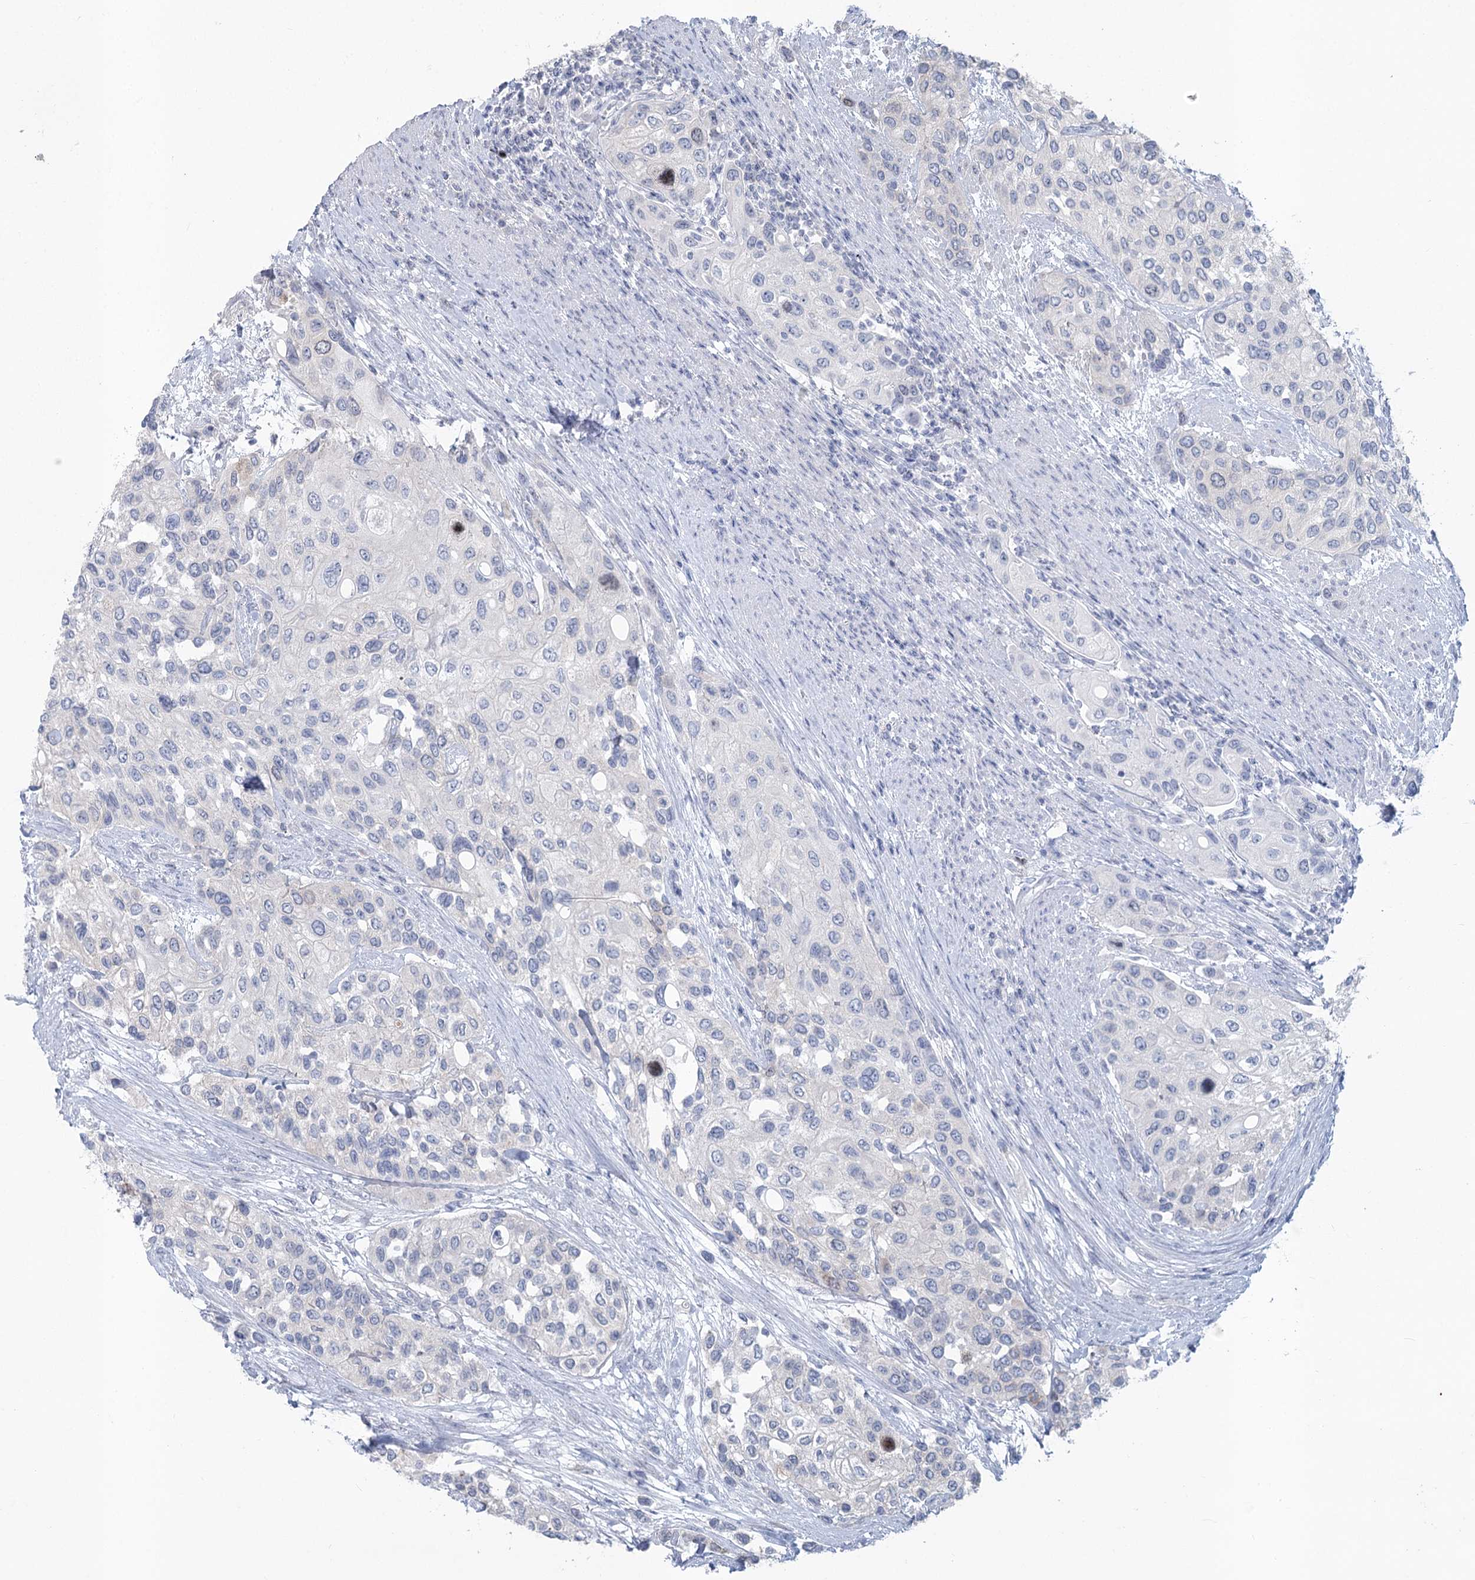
{"staining": {"intensity": "negative", "quantity": "none", "location": "none"}, "tissue": "urothelial cancer", "cell_type": "Tumor cells", "image_type": "cancer", "snomed": [{"axis": "morphology", "description": "Normal tissue, NOS"}, {"axis": "morphology", "description": "Urothelial carcinoma, High grade"}, {"axis": "topography", "description": "Vascular tissue"}, {"axis": "topography", "description": "Urinary bladder"}], "caption": "This is a photomicrograph of immunohistochemistry staining of high-grade urothelial carcinoma, which shows no expression in tumor cells.", "gene": "ABITRAM", "patient": {"sex": "female", "age": 56}}